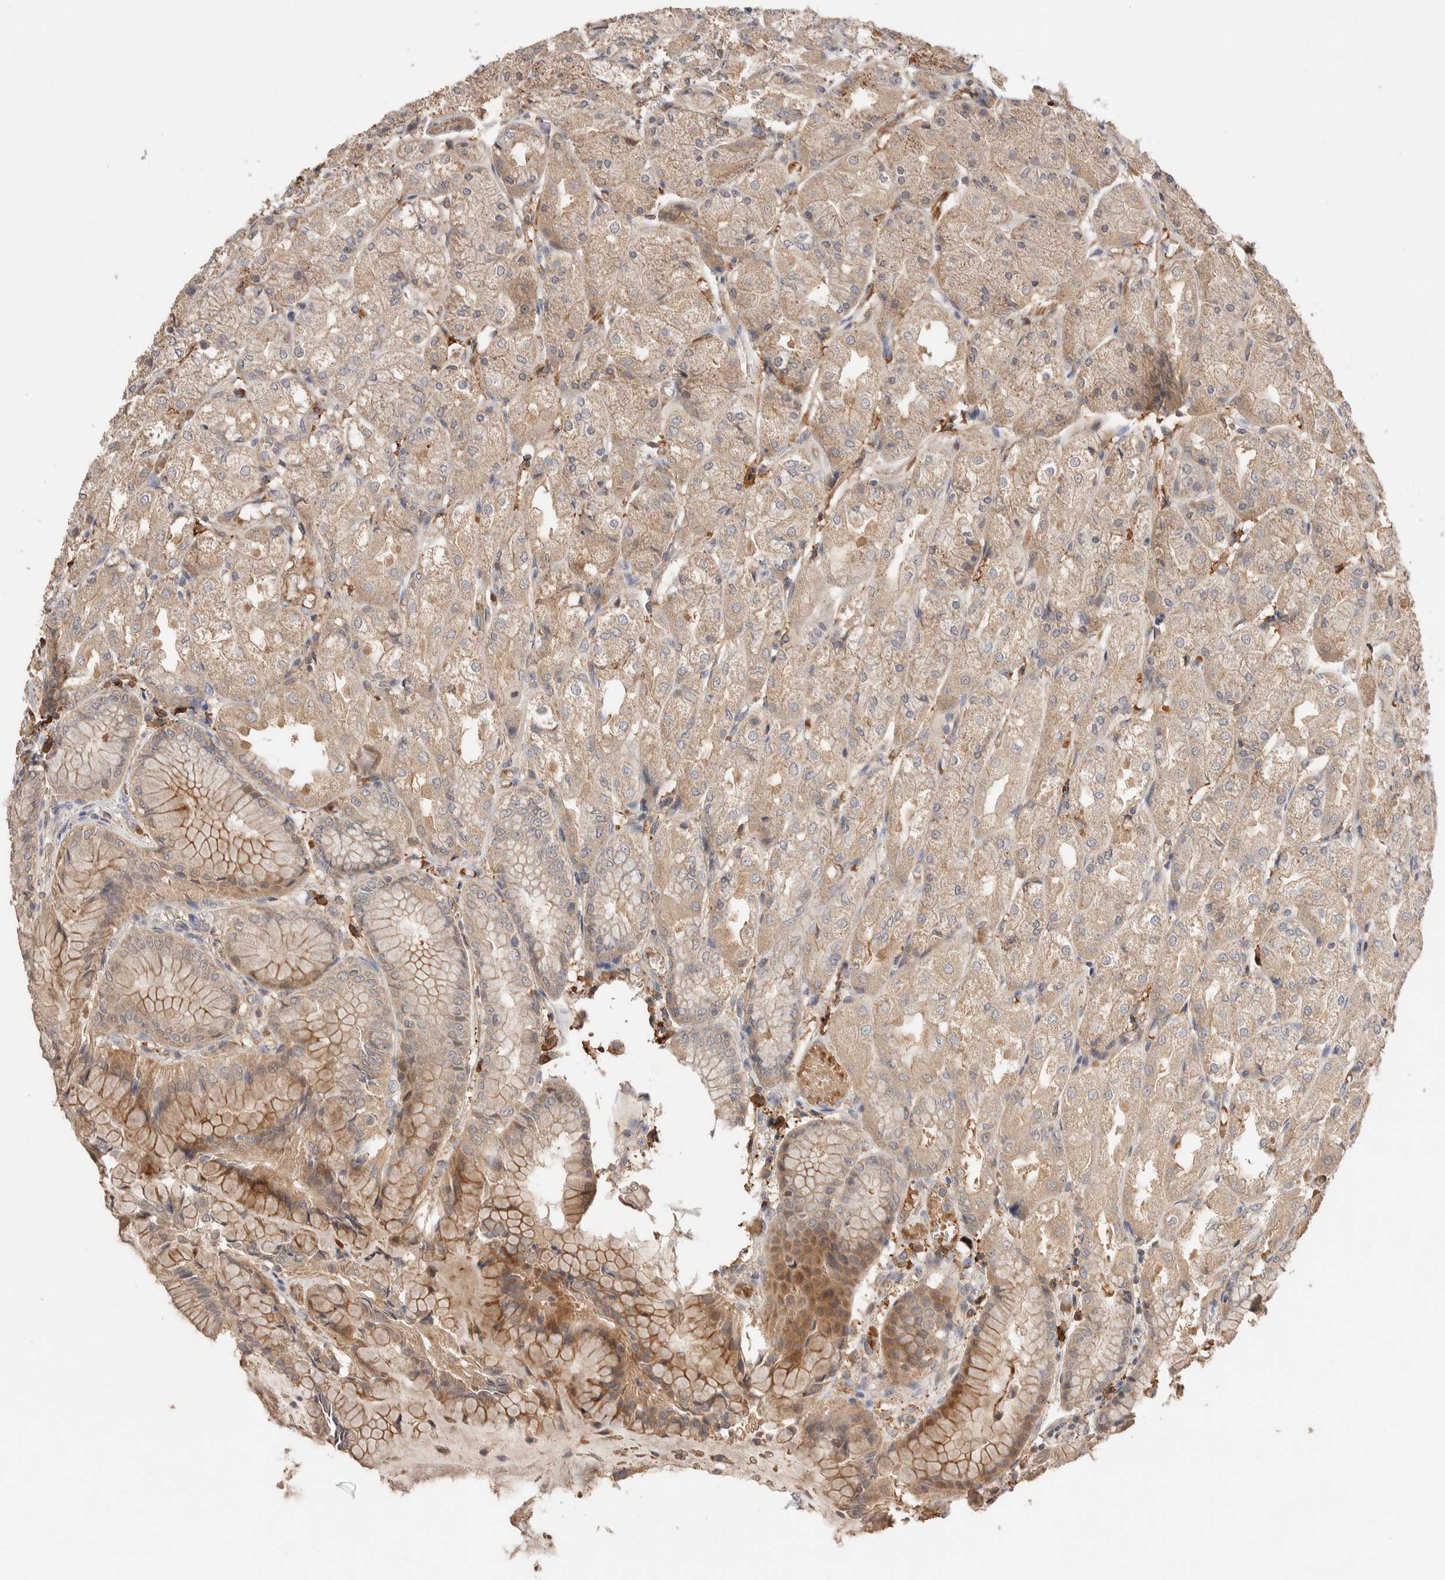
{"staining": {"intensity": "weak", "quantity": ">75%", "location": "cytoplasmic/membranous"}, "tissue": "stomach", "cell_type": "Glandular cells", "image_type": "normal", "snomed": [{"axis": "morphology", "description": "Normal tissue, NOS"}, {"axis": "topography", "description": "Stomach, upper"}], "caption": "Protein staining displays weak cytoplasmic/membranous staining in about >75% of glandular cells in normal stomach.", "gene": "WDR91", "patient": {"sex": "male", "age": 72}}